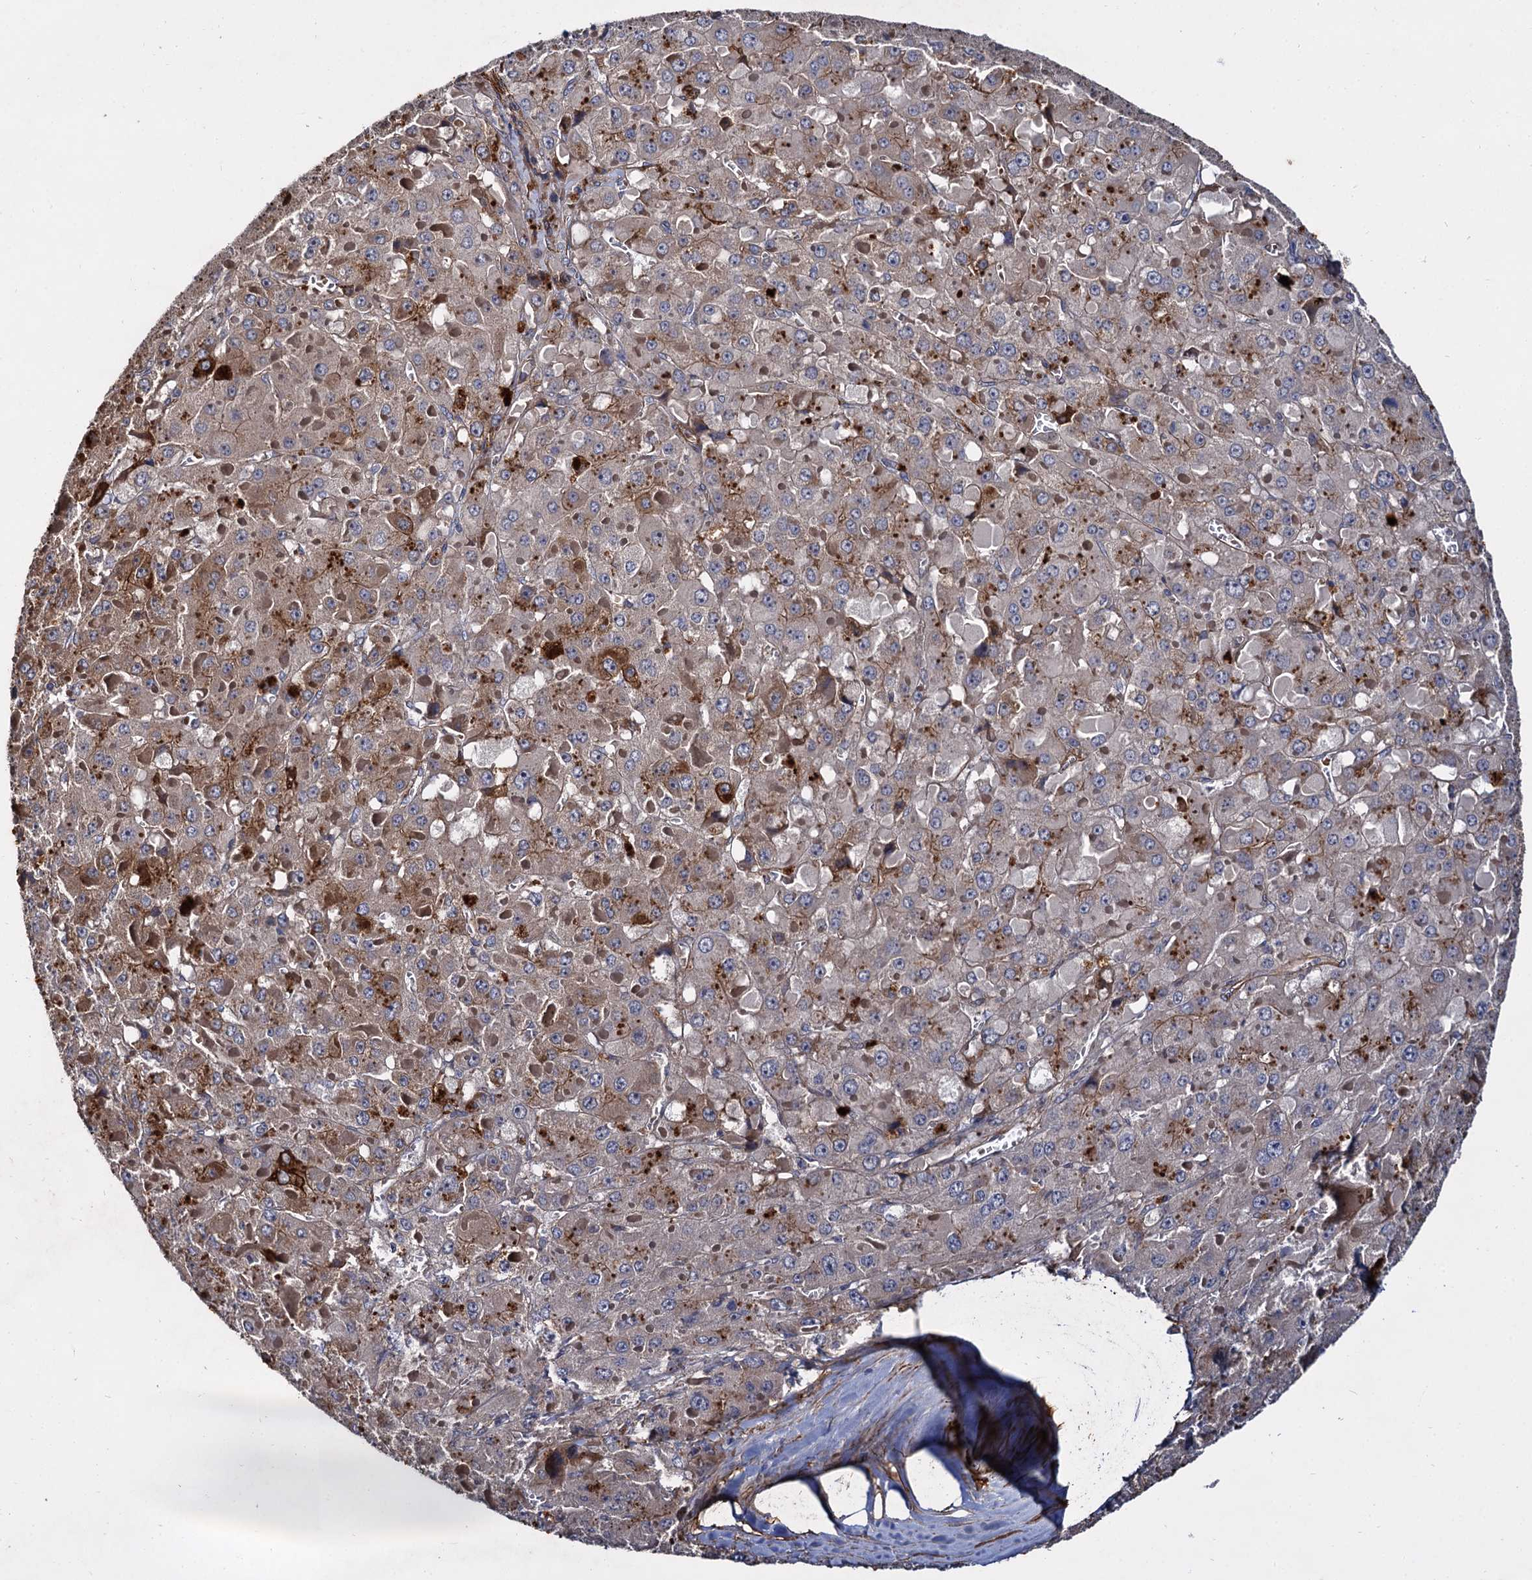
{"staining": {"intensity": "moderate", "quantity": "25%-75%", "location": "cytoplasmic/membranous"}, "tissue": "liver cancer", "cell_type": "Tumor cells", "image_type": "cancer", "snomed": [{"axis": "morphology", "description": "Carcinoma, Hepatocellular, NOS"}, {"axis": "topography", "description": "Liver"}], "caption": "Tumor cells display medium levels of moderate cytoplasmic/membranous positivity in about 25%-75% of cells in liver hepatocellular carcinoma.", "gene": "ISM2", "patient": {"sex": "female", "age": 73}}